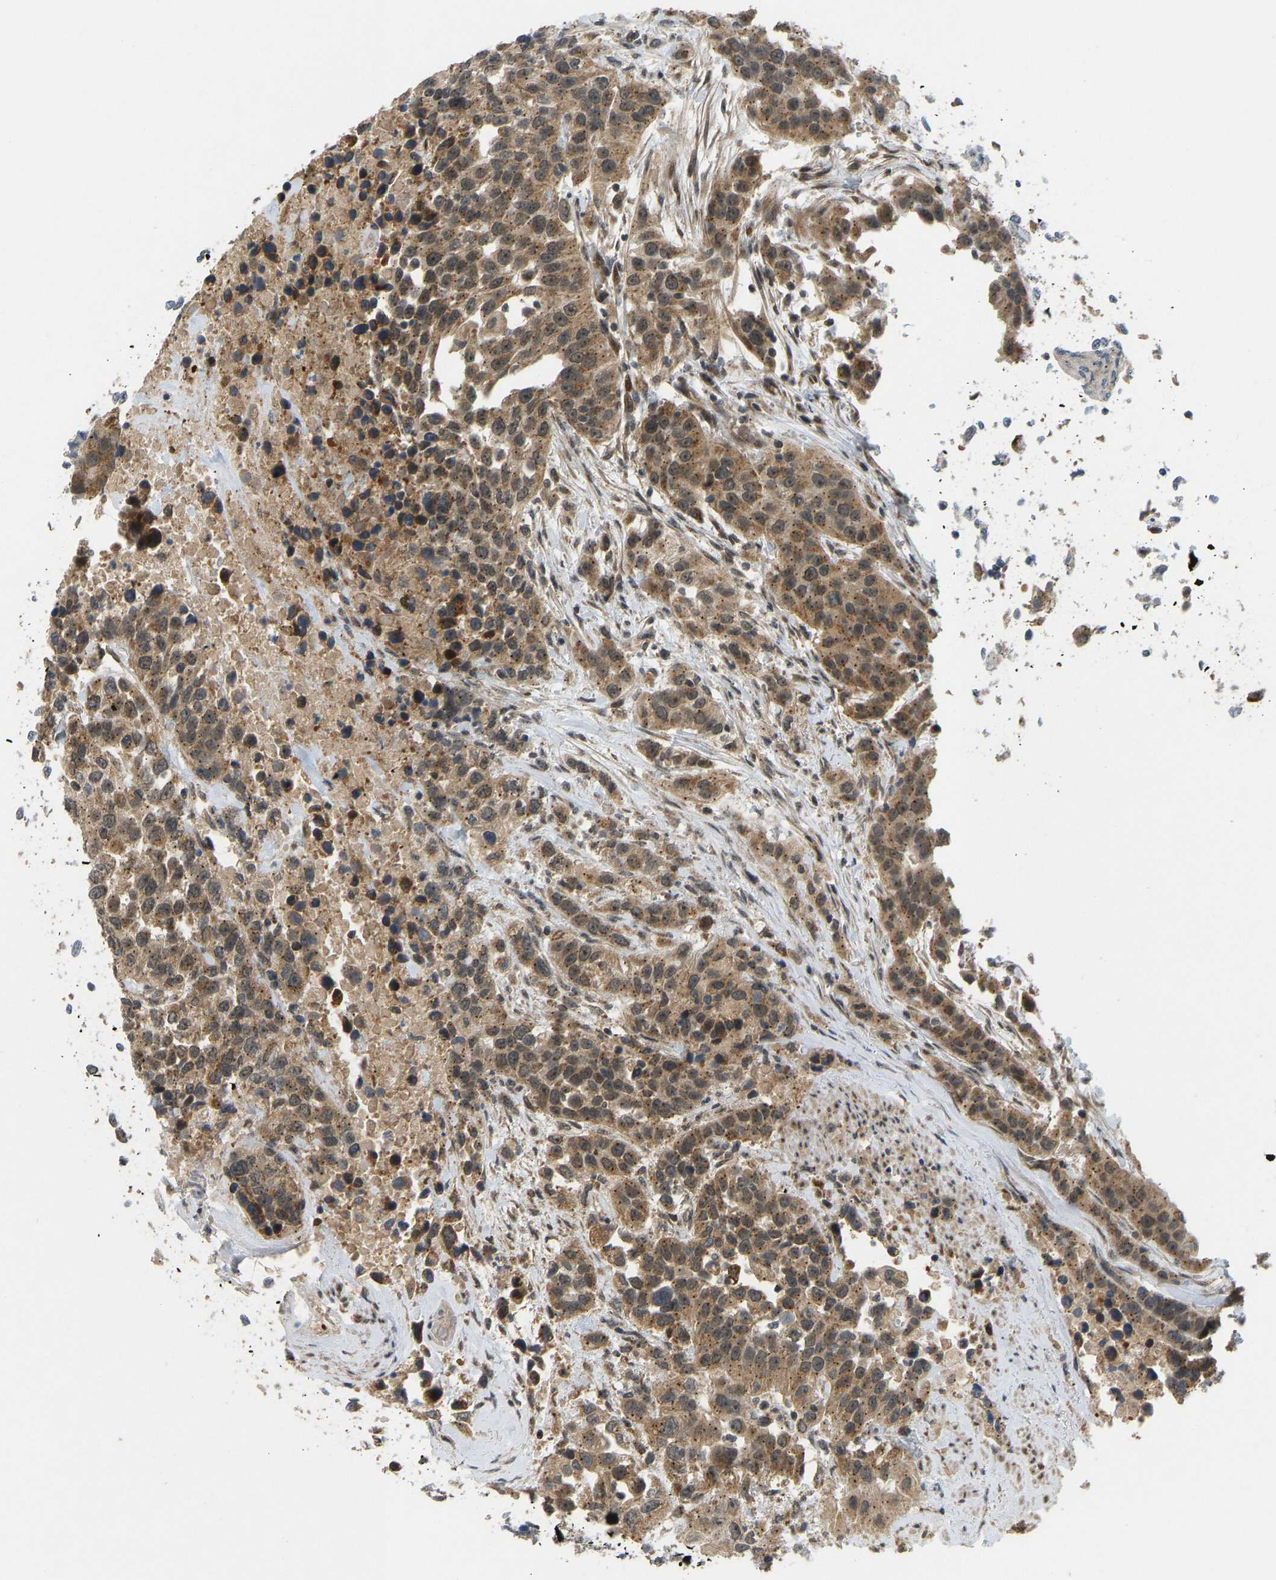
{"staining": {"intensity": "moderate", "quantity": ">75%", "location": "cytoplasmic/membranous"}, "tissue": "urothelial cancer", "cell_type": "Tumor cells", "image_type": "cancer", "snomed": [{"axis": "morphology", "description": "Urothelial carcinoma, High grade"}, {"axis": "topography", "description": "Urinary bladder"}], "caption": "Protein staining by immunohistochemistry (IHC) demonstrates moderate cytoplasmic/membranous positivity in about >75% of tumor cells in urothelial cancer.", "gene": "ACADS", "patient": {"sex": "female", "age": 80}}